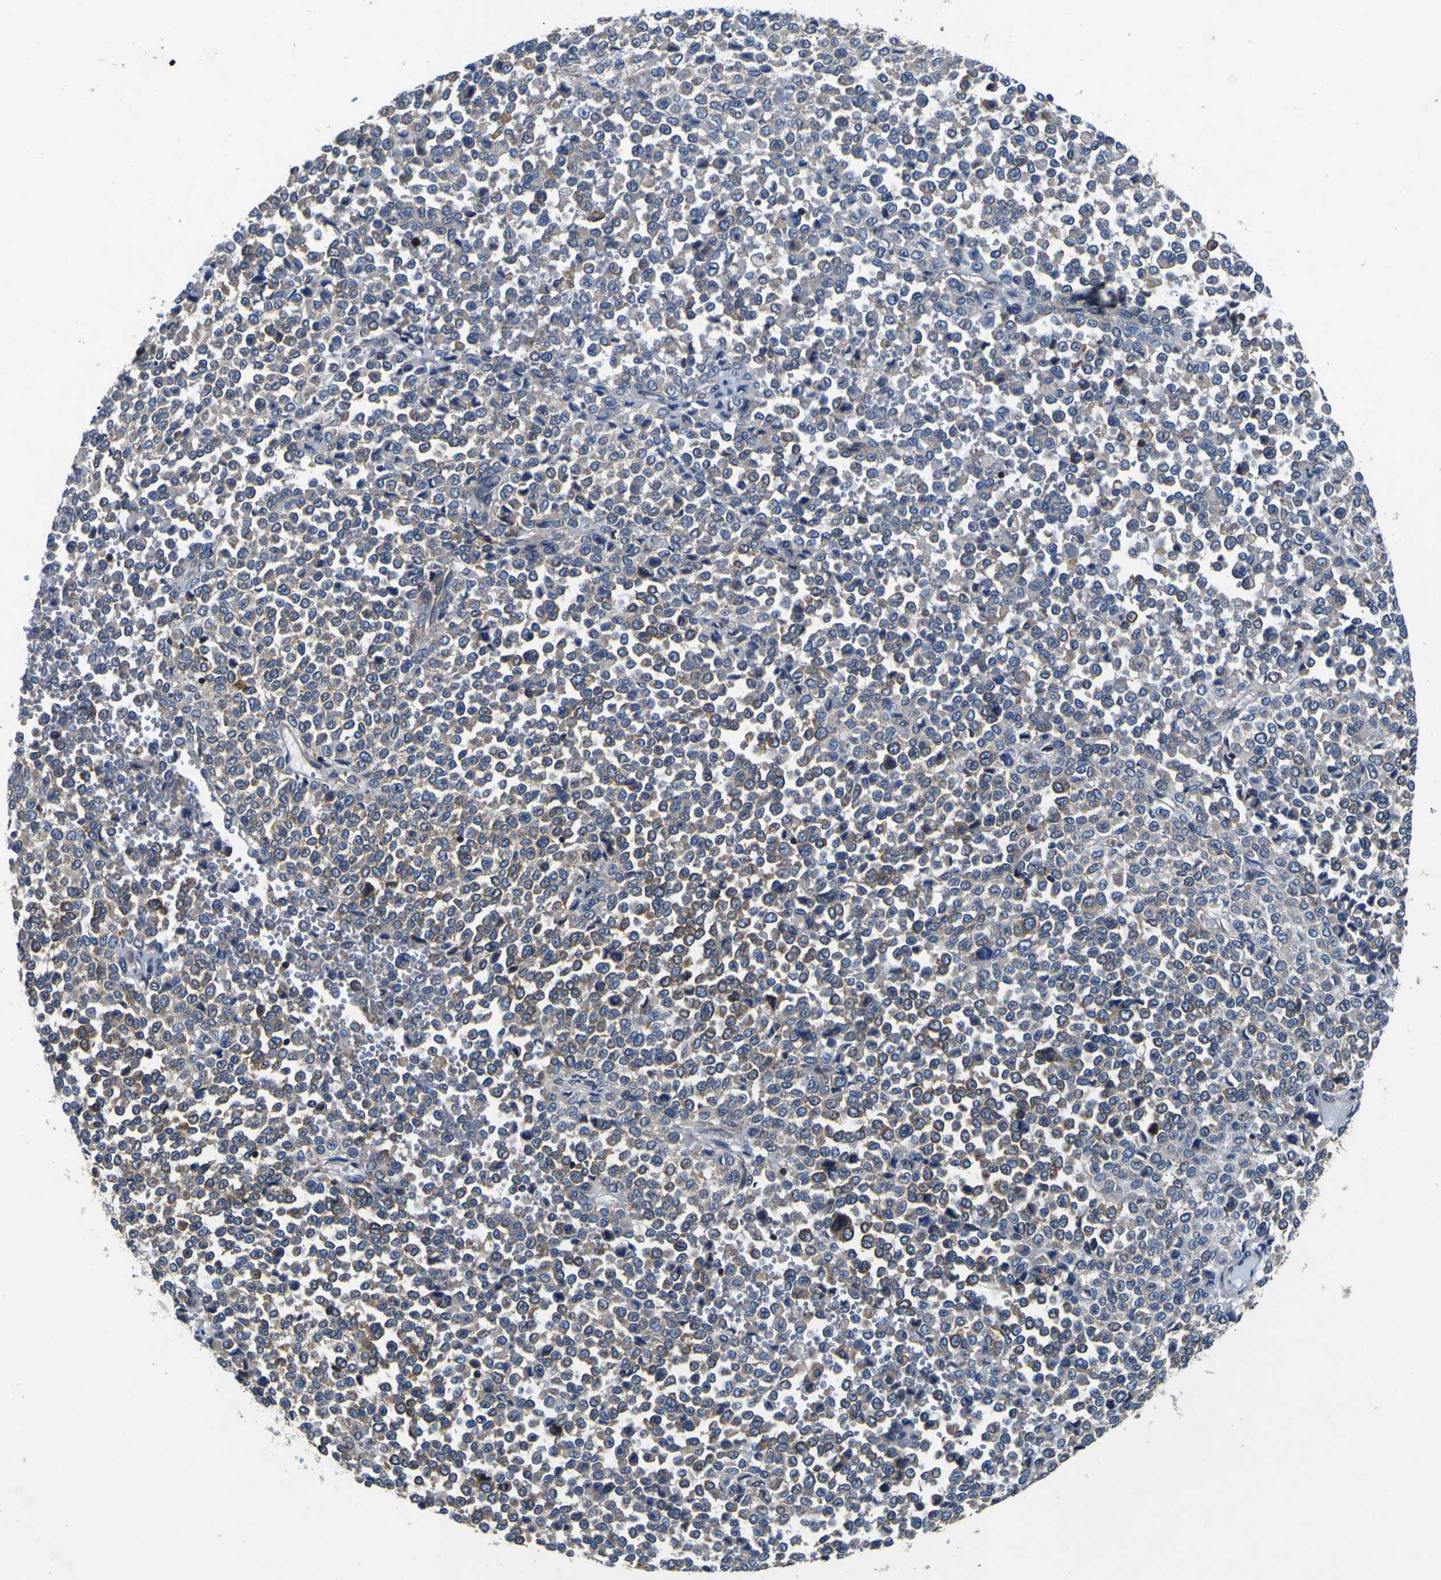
{"staining": {"intensity": "weak", "quantity": ">75%", "location": "cytoplasmic/membranous"}, "tissue": "melanoma", "cell_type": "Tumor cells", "image_type": "cancer", "snomed": [{"axis": "morphology", "description": "Malignant melanoma, Metastatic site"}, {"axis": "topography", "description": "Pancreas"}], "caption": "Approximately >75% of tumor cells in human malignant melanoma (metastatic site) reveal weak cytoplasmic/membranous protein expression as visualized by brown immunohistochemical staining.", "gene": "CNR2", "patient": {"sex": "female", "age": 30}}